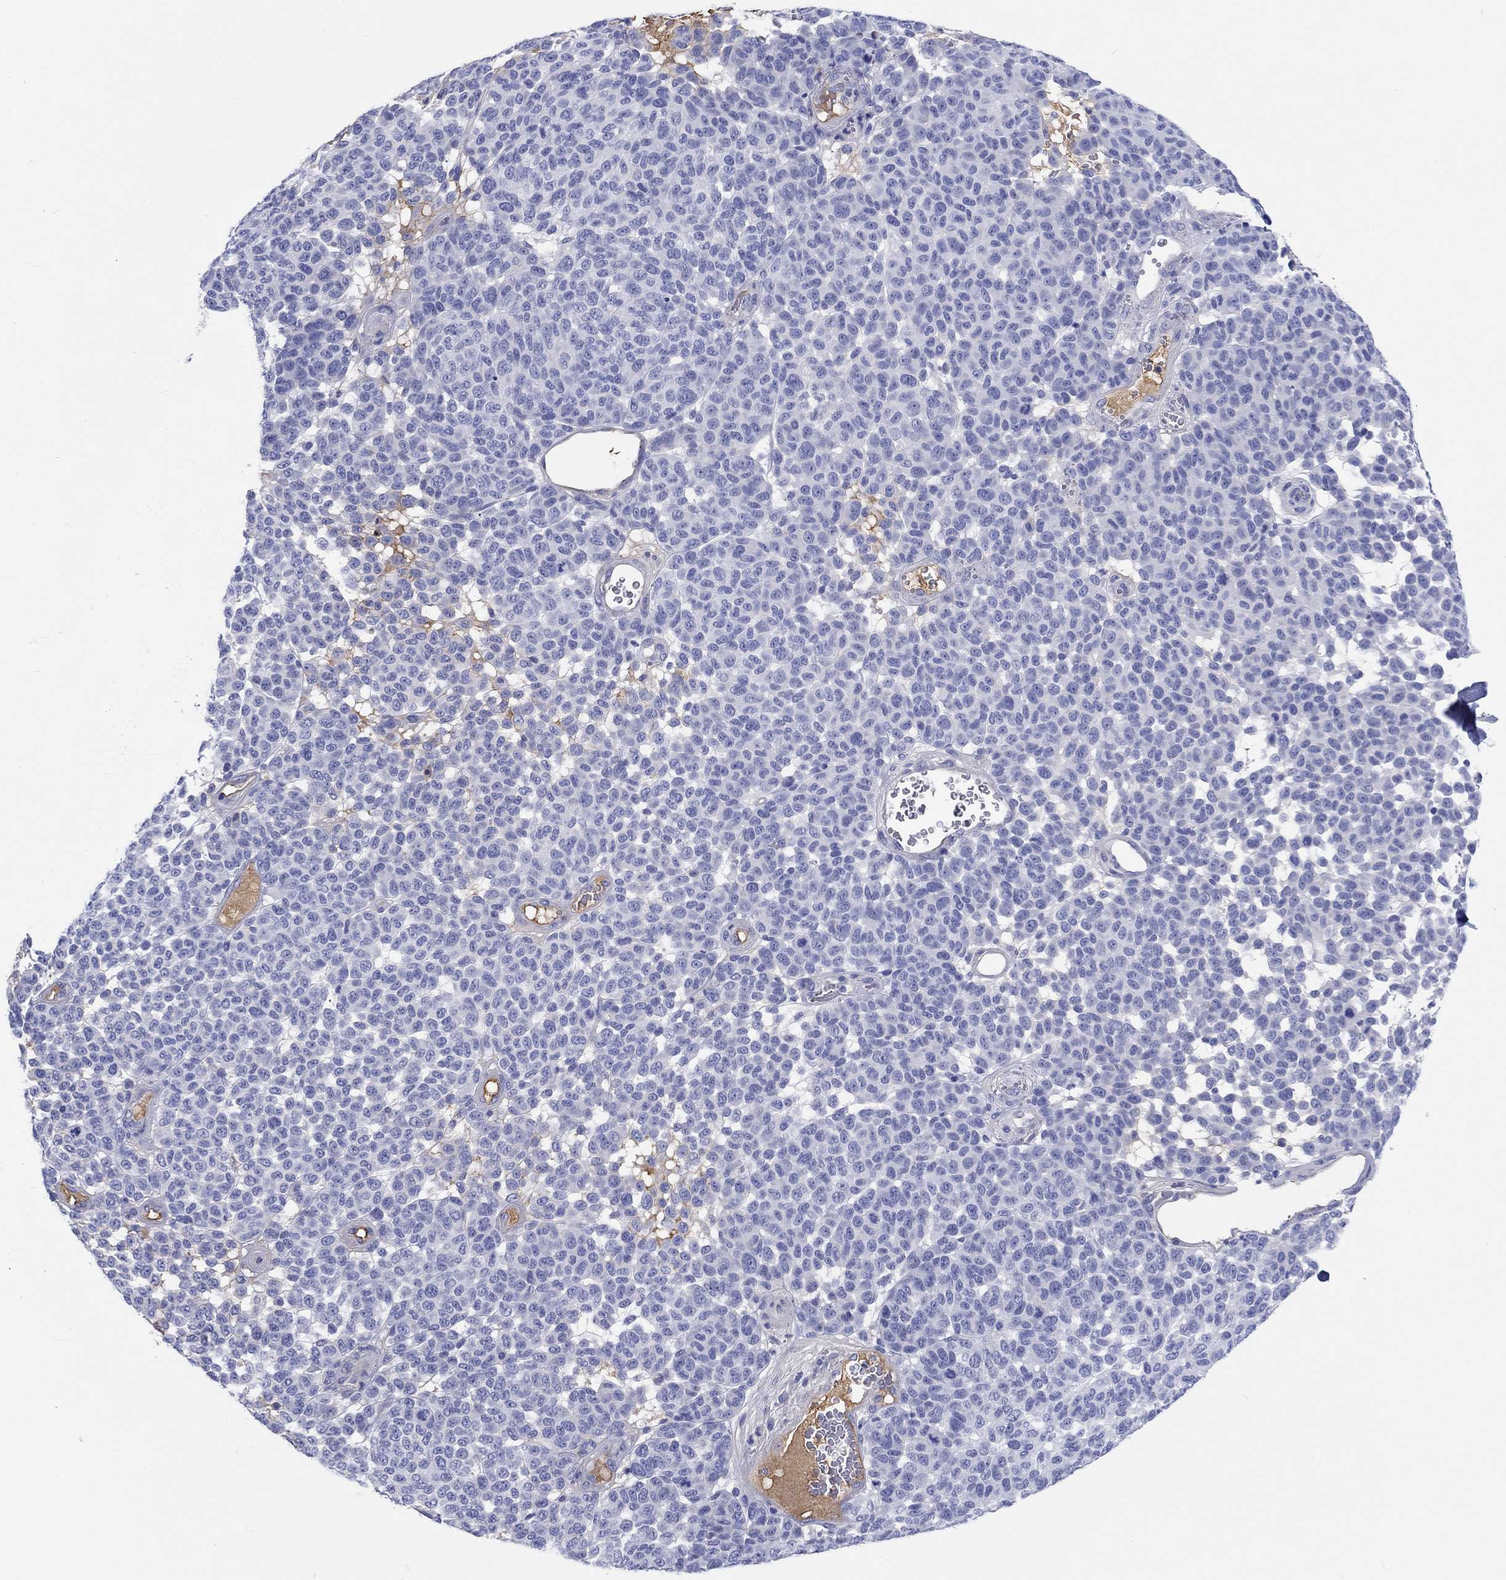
{"staining": {"intensity": "negative", "quantity": "none", "location": "none"}, "tissue": "melanoma", "cell_type": "Tumor cells", "image_type": "cancer", "snomed": [{"axis": "morphology", "description": "Malignant melanoma, NOS"}, {"axis": "topography", "description": "Skin"}], "caption": "Protein analysis of melanoma displays no significant expression in tumor cells. (Stains: DAB immunohistochemistry (IHC) with hematoxylin counter stain, Microscopy: brightfield microscopy at high magnification).", "gene": "CDY2B", "patient": {"sex": "male", "age": 59}}